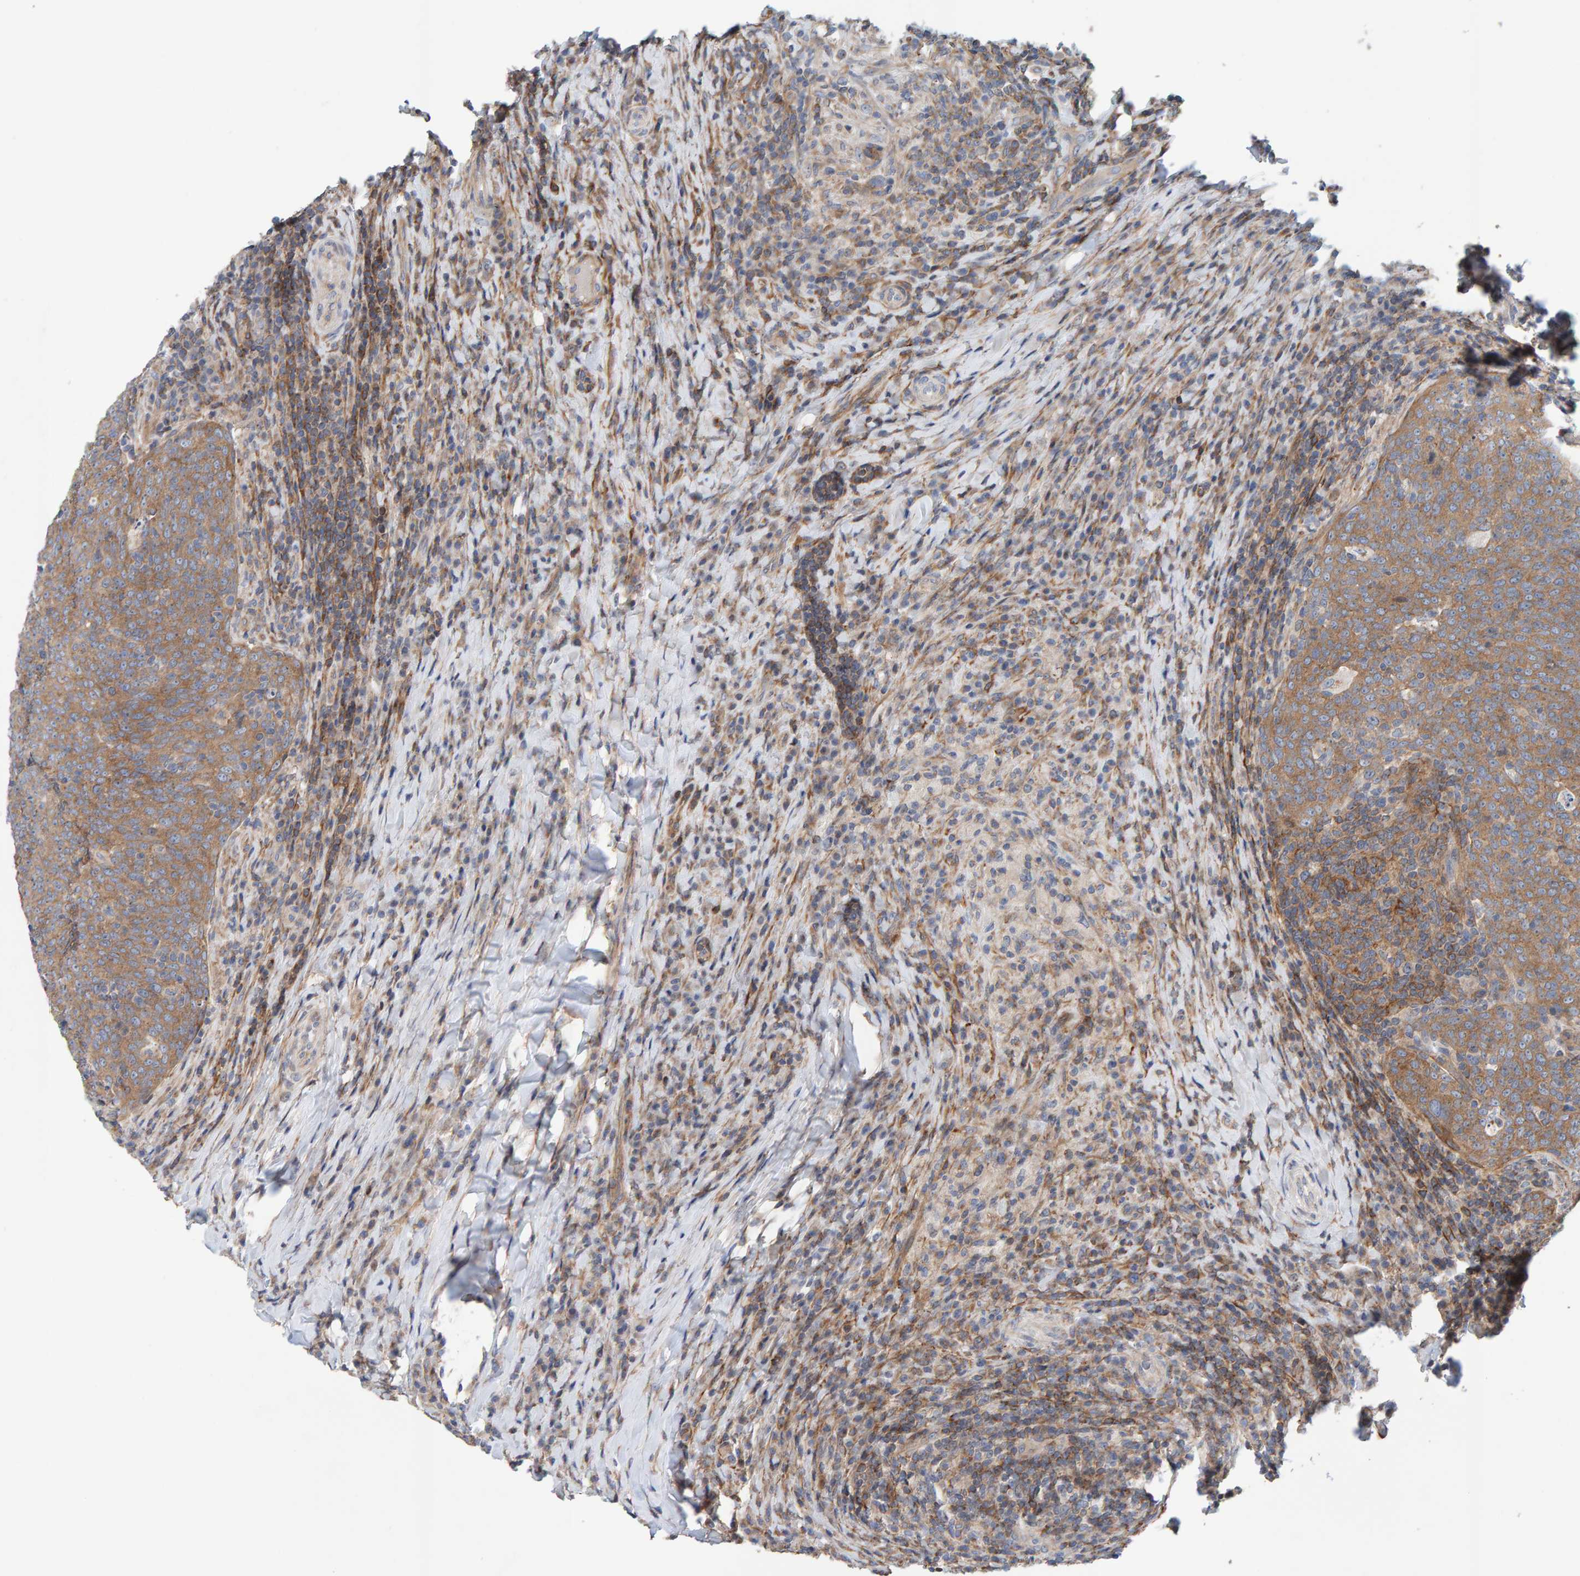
{"staining": {"intensity": "moderate", "quantity": ">75%", "location": "cytoplasmic/membranous"}, "tissue": "head and neck cancer", "cell_type": "Tumor cells", "image_type": "cancer", "snomed": [{"axis": "morphology", "description": "Squamous cell carcinoma, NOS"}, {"axis": "morphology", "description": "Squamous cell carcinoma, metastatic, NOS"}, {"axis": "topography", "description": "Lymph node"}, {"axis": "topography", "description": "Head-Neck"}], "caption": "Head and neck cancer stained for a protein shows moderate cytoplasmic/membranous positivity in tumor cells.", "gene": "RGP1", "patient": {"sex": "male", "age": 62}}